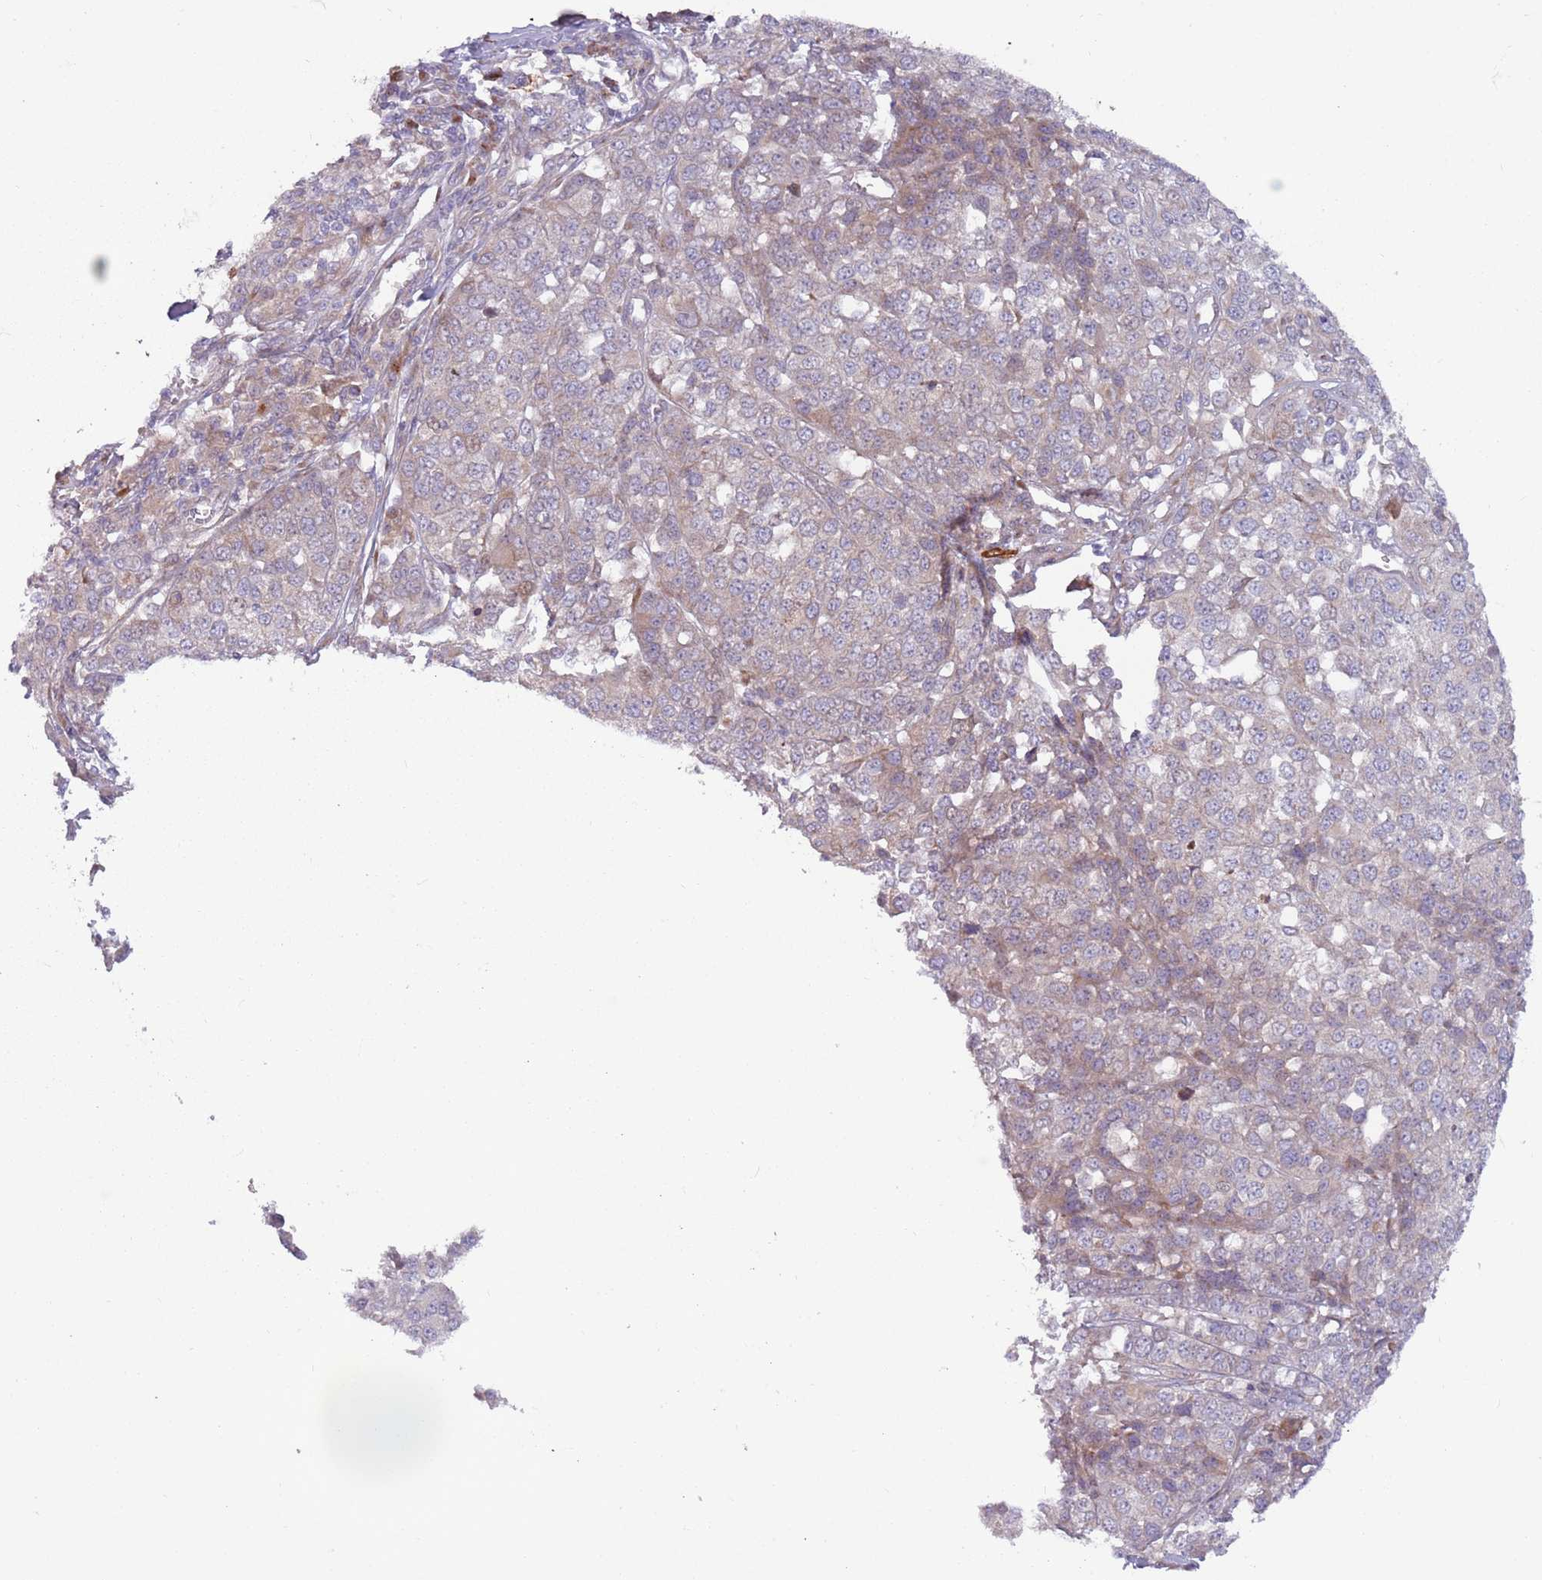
{"staining": {"intensity": "weak", "quantity": "<25%", "location": "cytoplasmic/membranous"}, "tissue": "melanoma", "cell_type": "Tumor cells", "image_type": "cancer", "snomed": [{"axis": "morphology", "description": "Malignant melanoma, Metastatic site"}, {"axis": "topography", "description": "Lymph node"}], "caption": "Immunohistochemistry (IHC) histopathology image of human malignant melanoma (metastatic site) stained for a protein (brown), which reveals no positivity in tumor cells.", "gene": "CCDC150", "patient": {"sex": "male", "age": 44}}